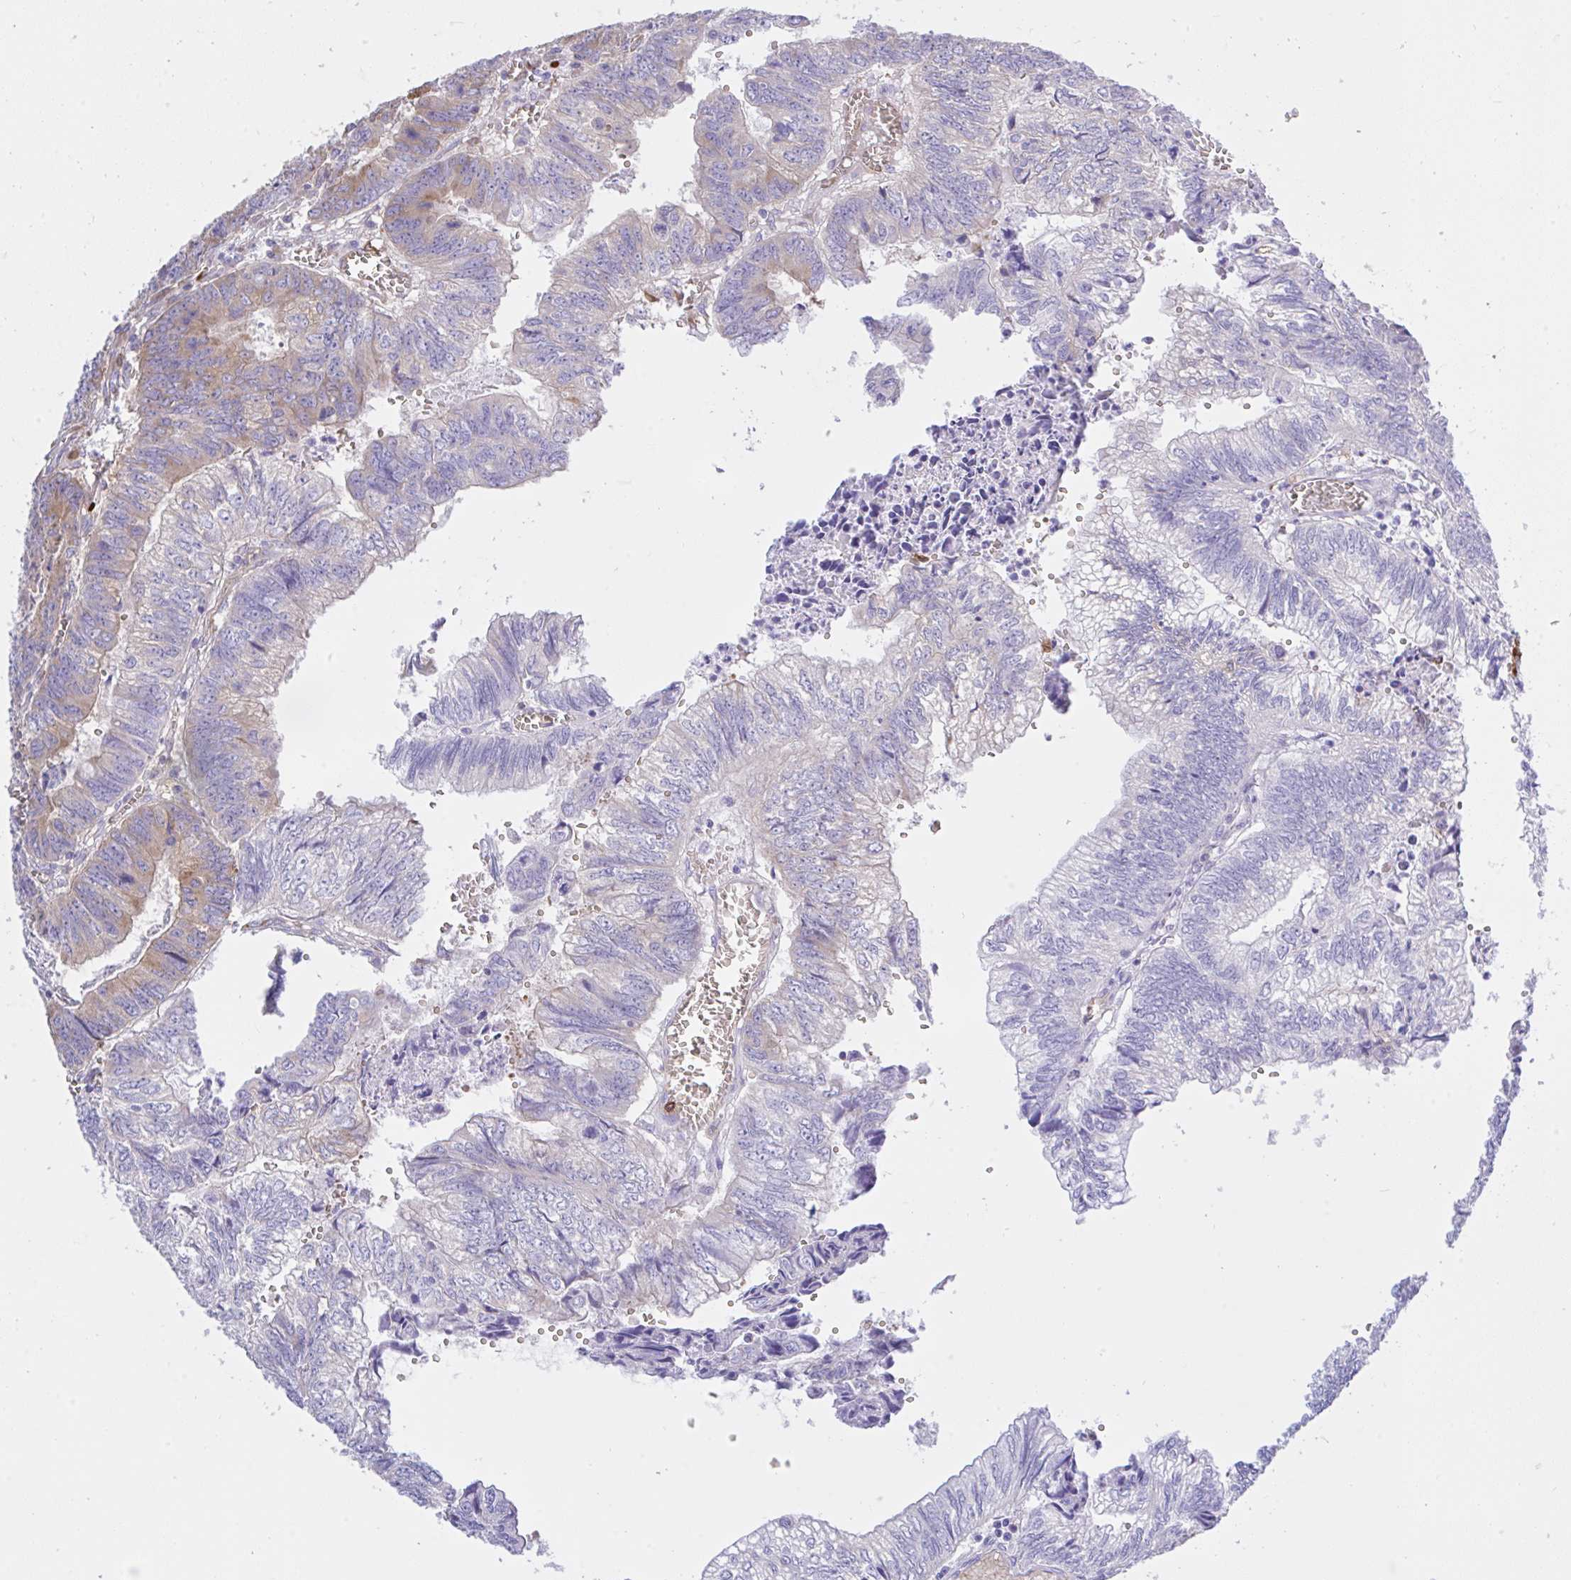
{"staining": {"intensity": "weak", "quantity": "<25%", "location": "cytoplasmic/membranous"}, "tissue": "colorectal cancer", "cell_type": "Tumor cells", "image_type": "cancer", "snomed": [{"axis": "morphology", "description": "Adenocarcinoma, NOS"}, {"axis": "topography", "description": "Colon"}], "caption": "High magnification brightfield microscopy of colorectal adenocarcinoma stained with DAB (brown) and counterstained with hematoxylin (blue): tumor cells show no significant expression.", "gene": "EEF1A2", "patient": {"sex": "male", "age": 86}}